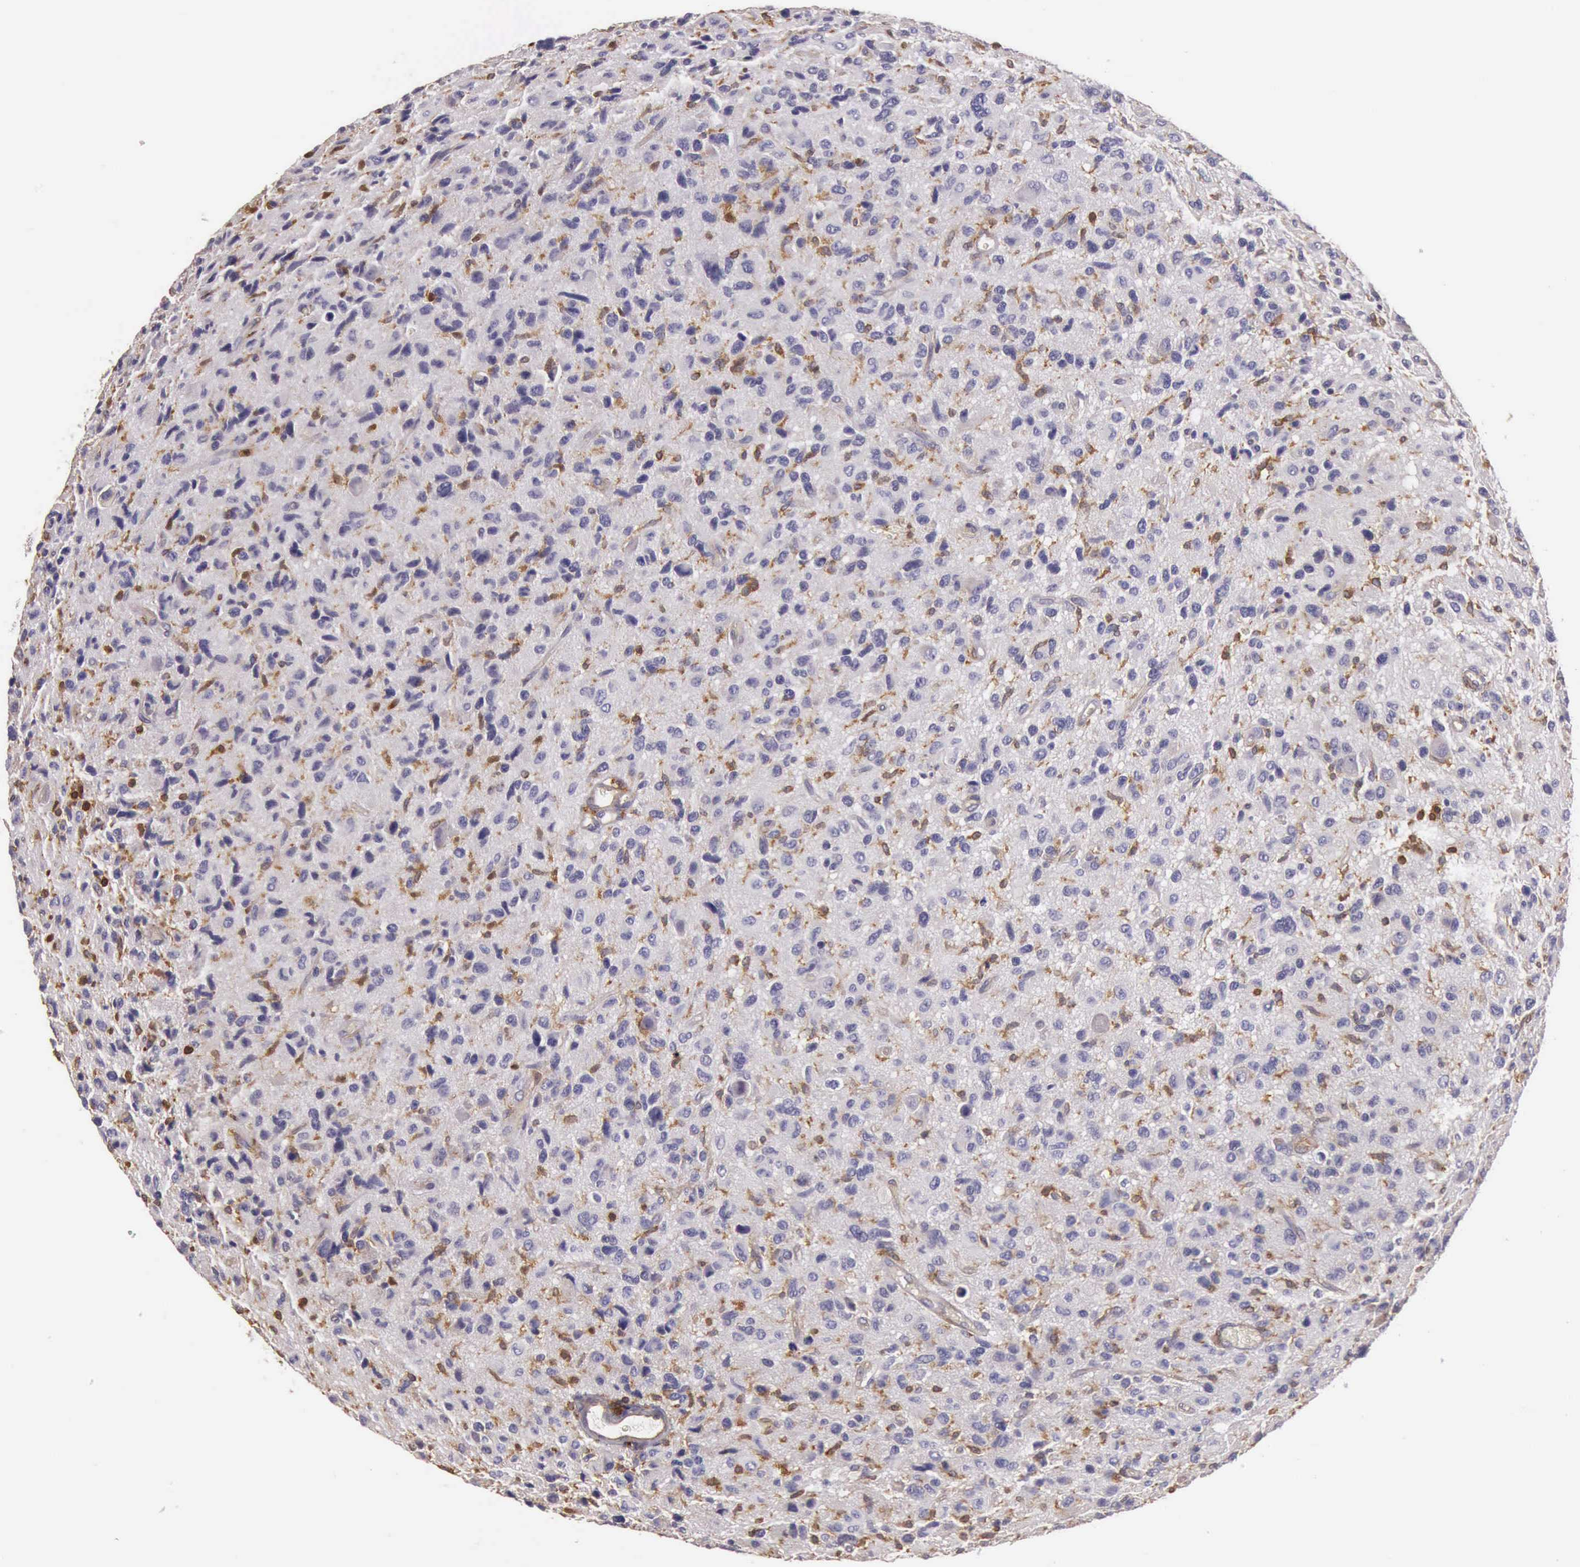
{"staining": {"intensity": "negative", "quantity": "none", "location": "none"}, "tissue": "glioma", "cell_type": "Tumor cells", "image_type": "cancer", "snomed": [{"axis": "morphology", "description": "Glioma, malignant, High grade"}, {"axis": "topography", "description": "Brain"}], "caption": "Immunohistochemical staining of glioma demonstrates no significant expression in tumor cells.", "gene": "ARHGAP4", "patient": {"sex": "female", "age": 60}}